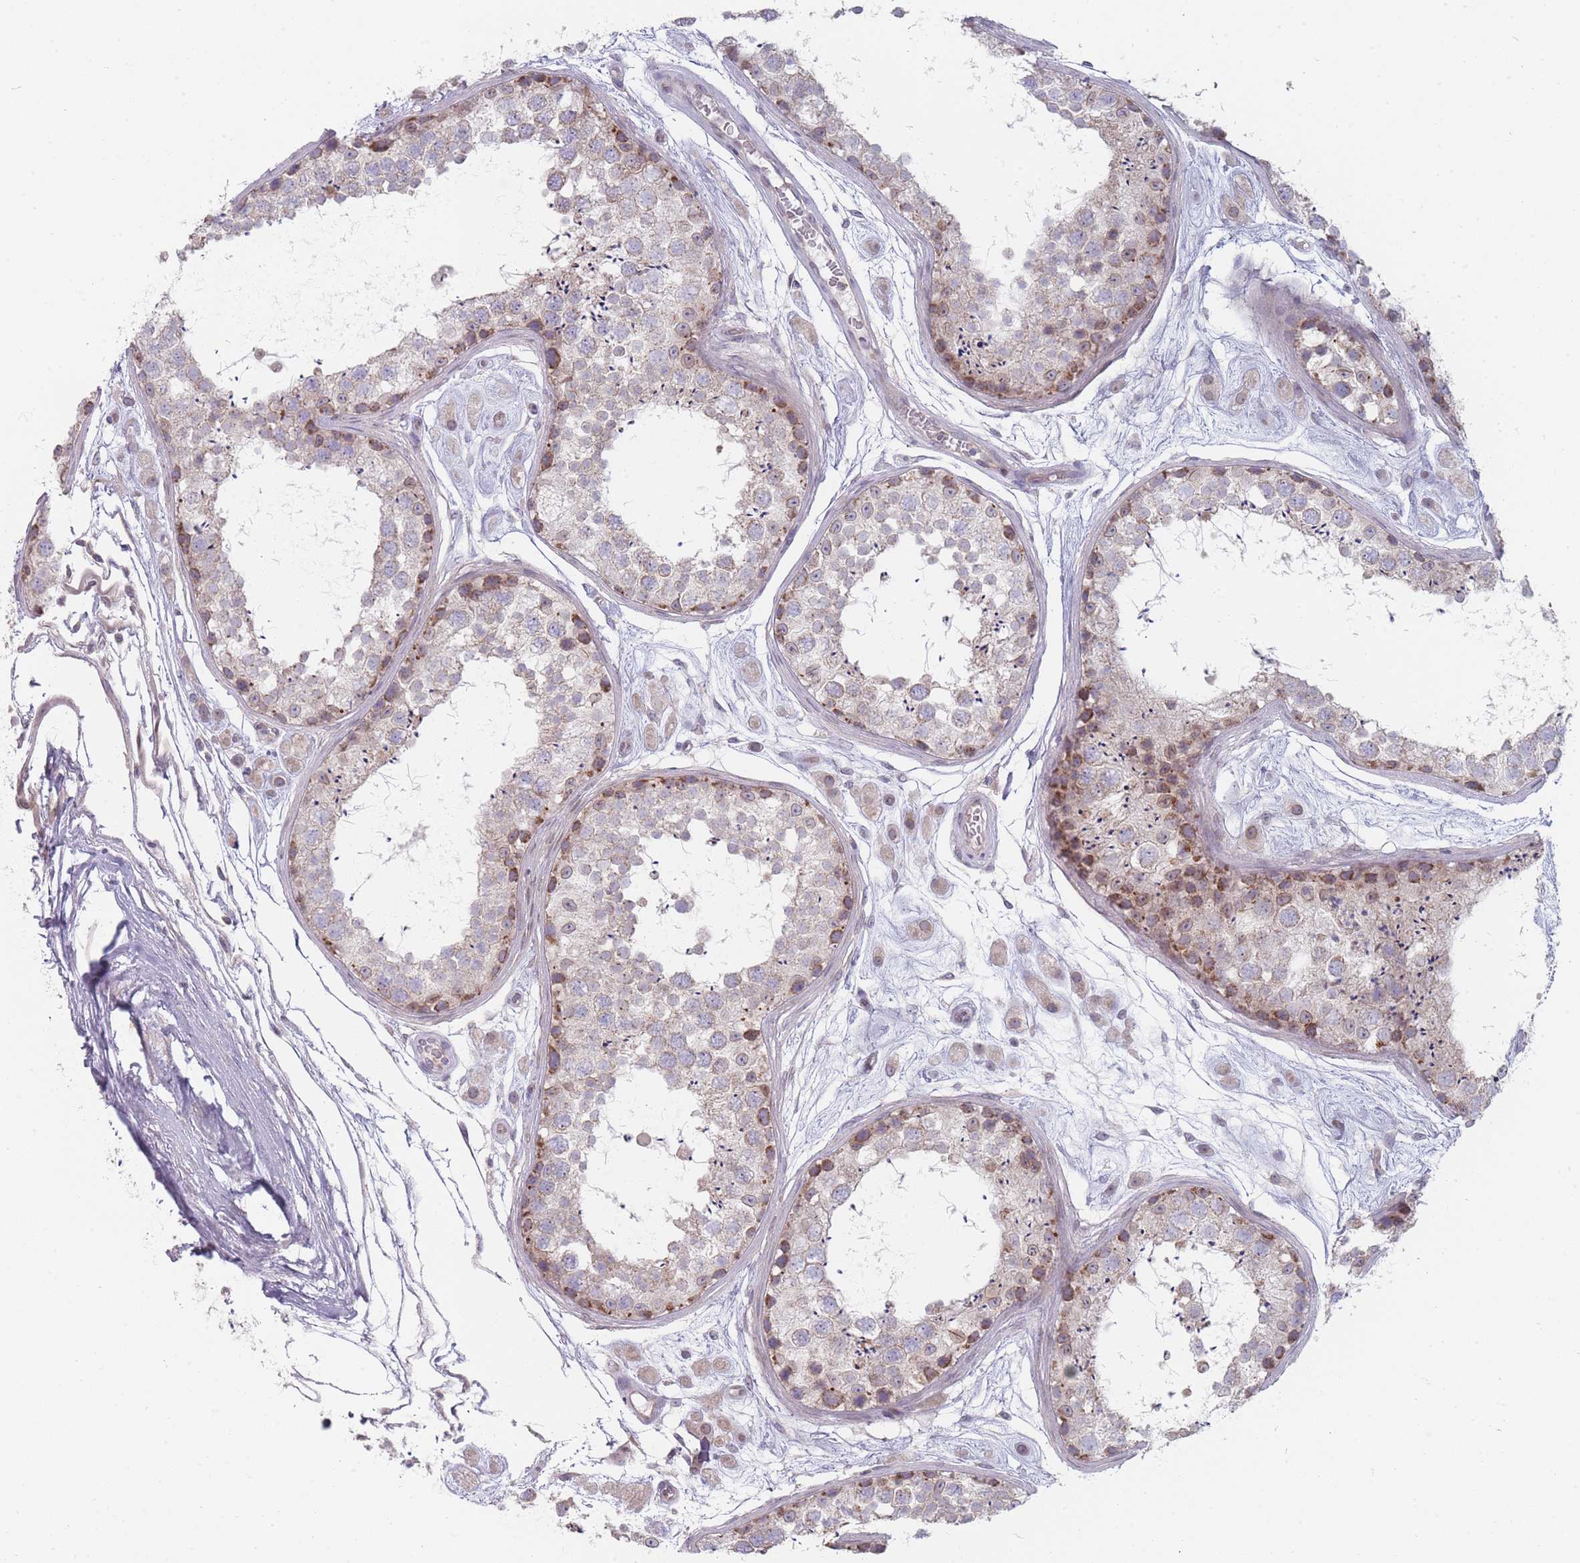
{"staining": {"intensity": "moderate", "quantity": "25%-75%", "location": "cytoplasmic/membranous"}, "tissue": "testis", "cell_type": "Cells in seminiferous ducts", "image_type": "normal", "snomed": [{"axis": "morphology", "description": "Normal tissue, NOS"}, {"axis": "topography", "description": "Testis"}], "caption": "Immunohistochemistry photomicrograph of normal human testis stained for a protein (brown), which demonstrates medium levels of moderate cytoplasmic/membranous expression in approximately 25%-75% of cells in seminiferous ducts.", "gene": "PCDH12", "patient": {"sex": "male", "age": 25}}